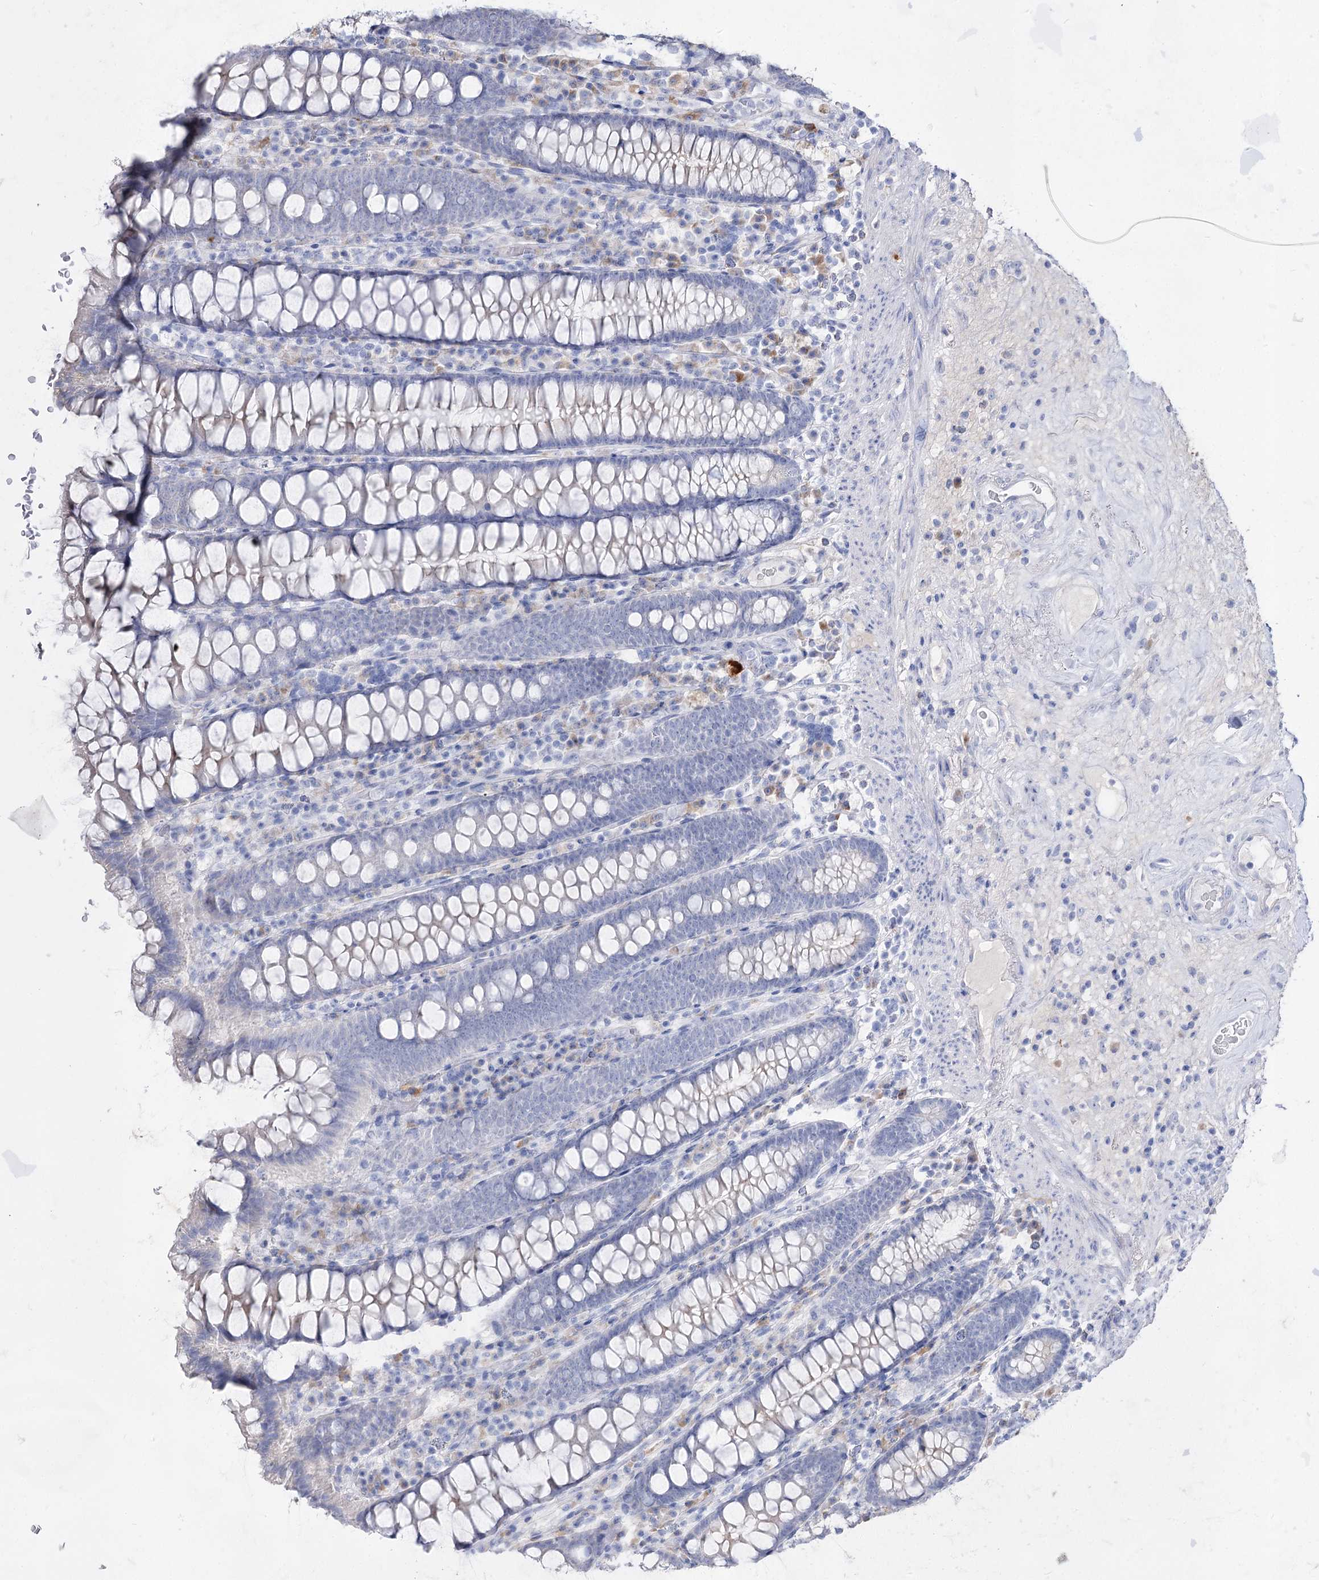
{"staining": {"intensity": "negative", "quantity": "none", "location": "none"}, "tissue": "colon", "cell_type": "Endothelial cells", "image_type": "normal", "snomed": [{"axis": "morphology", "description": "Normal tissue, NOS"}, {"axis": "topography", "description": "Colon"}], "caption": "Colon was stained to show a protein in brown. There is no significant expression in endothelial cells. The staining was performed using DAB (3,3'-diaminobenzidine) to visualize the protein expression in brown, while the nuclei were stained in blue with hematoxylin (Magnification: 20x).", "gene": "ACRV1", "patient": {"sex": "female", "age": 79}}